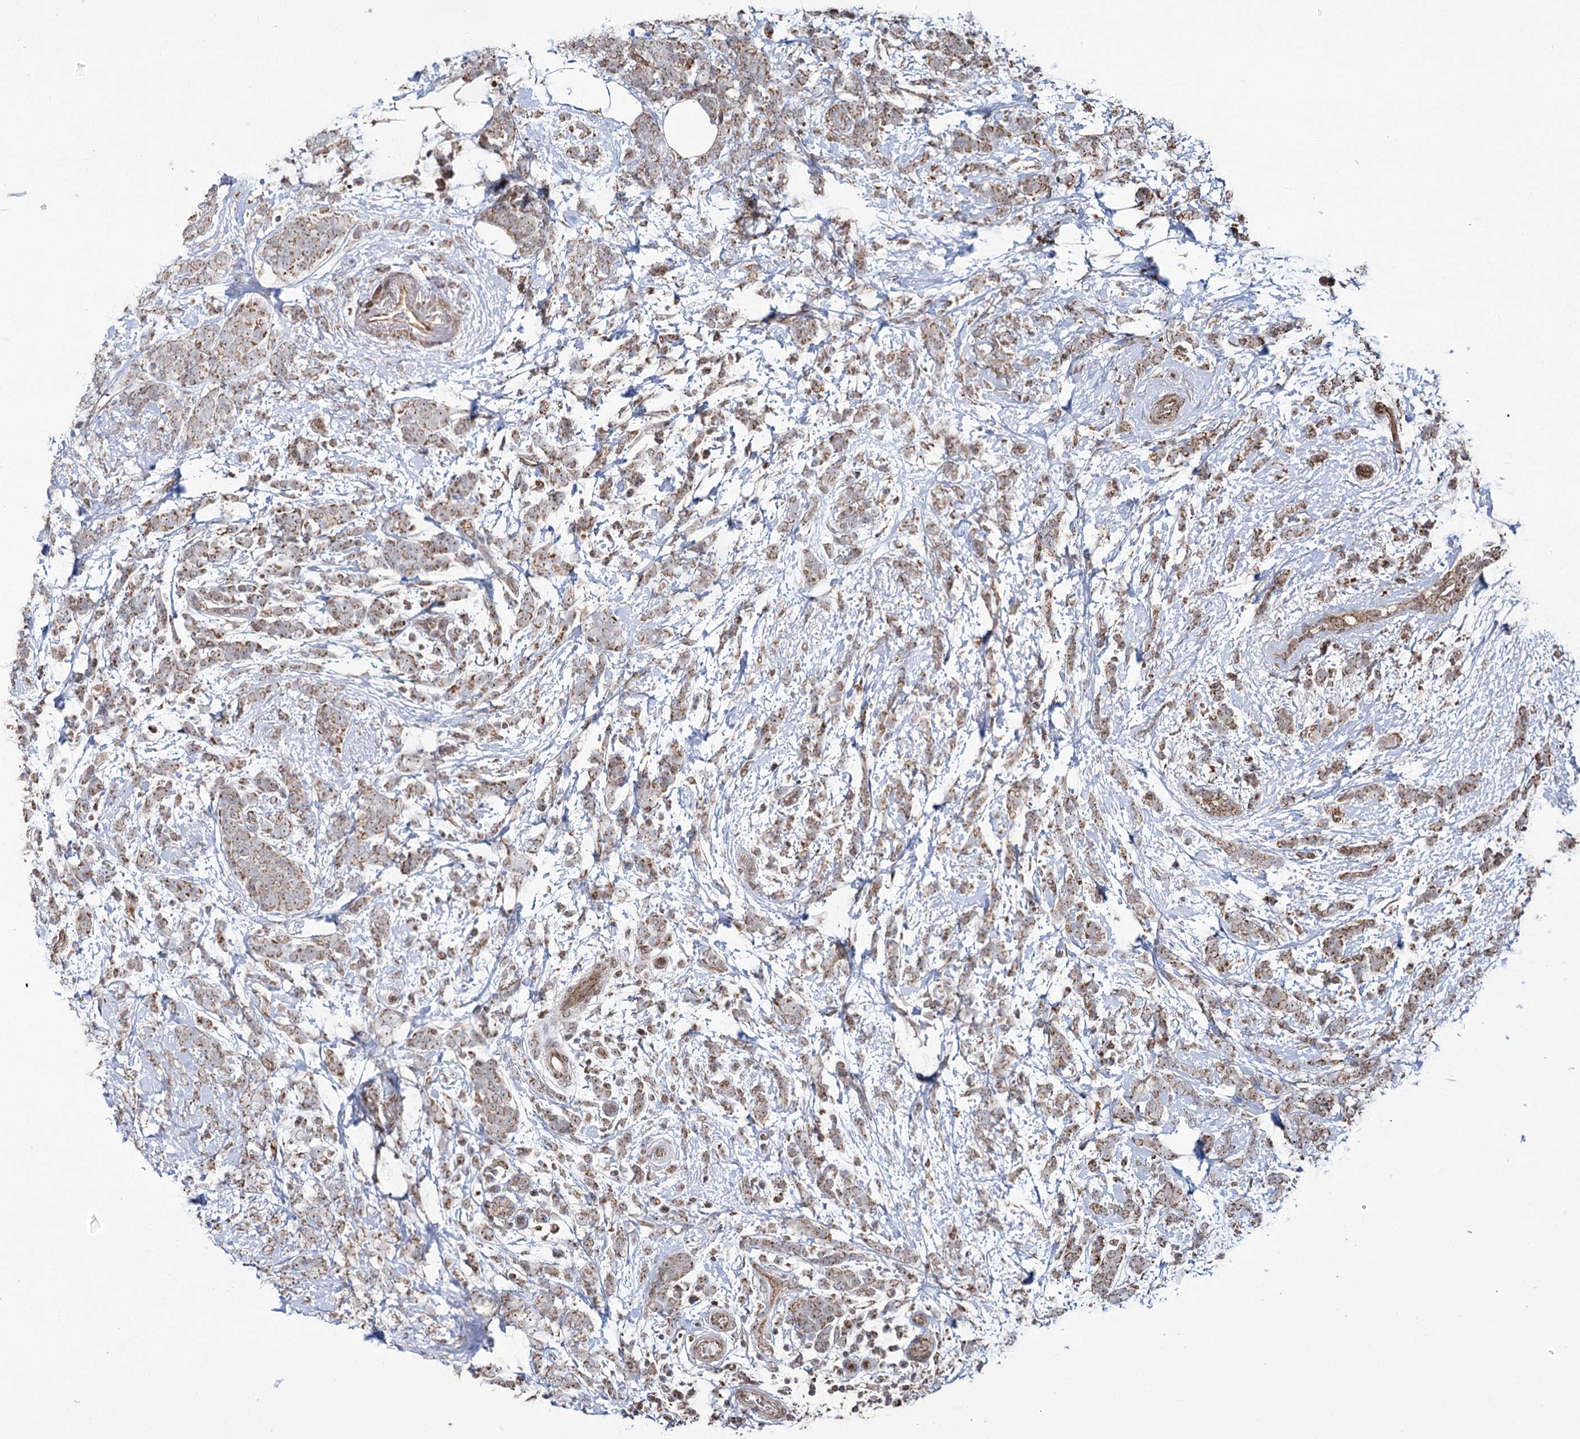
{"staining": {"intensity": "moderate", "quantity": ">75%", "location": "cytoplasmic/membranous"}, "tissue": "breast cancer", "cell_type": "Tumor cells", "image_type": "cancer", "snomed": [{"axis": "morphology", "description": "Lobular carcinoma"}, {"axis": "topography", "description": "Breast"}], "caption": "High-magnification brightfield microscopy of breast cancer (lobular carcinoma) stained with DAB (3,3'-diaminobenzidine) (brown) and counterstained with hematoxylin (blue). tumor cells exhibit moderate cytoplasmic/membranous expression is identified in approximately>75% of cells.", "gene": "STEEP1", "patient": {"sex": "female", "age": 58}}